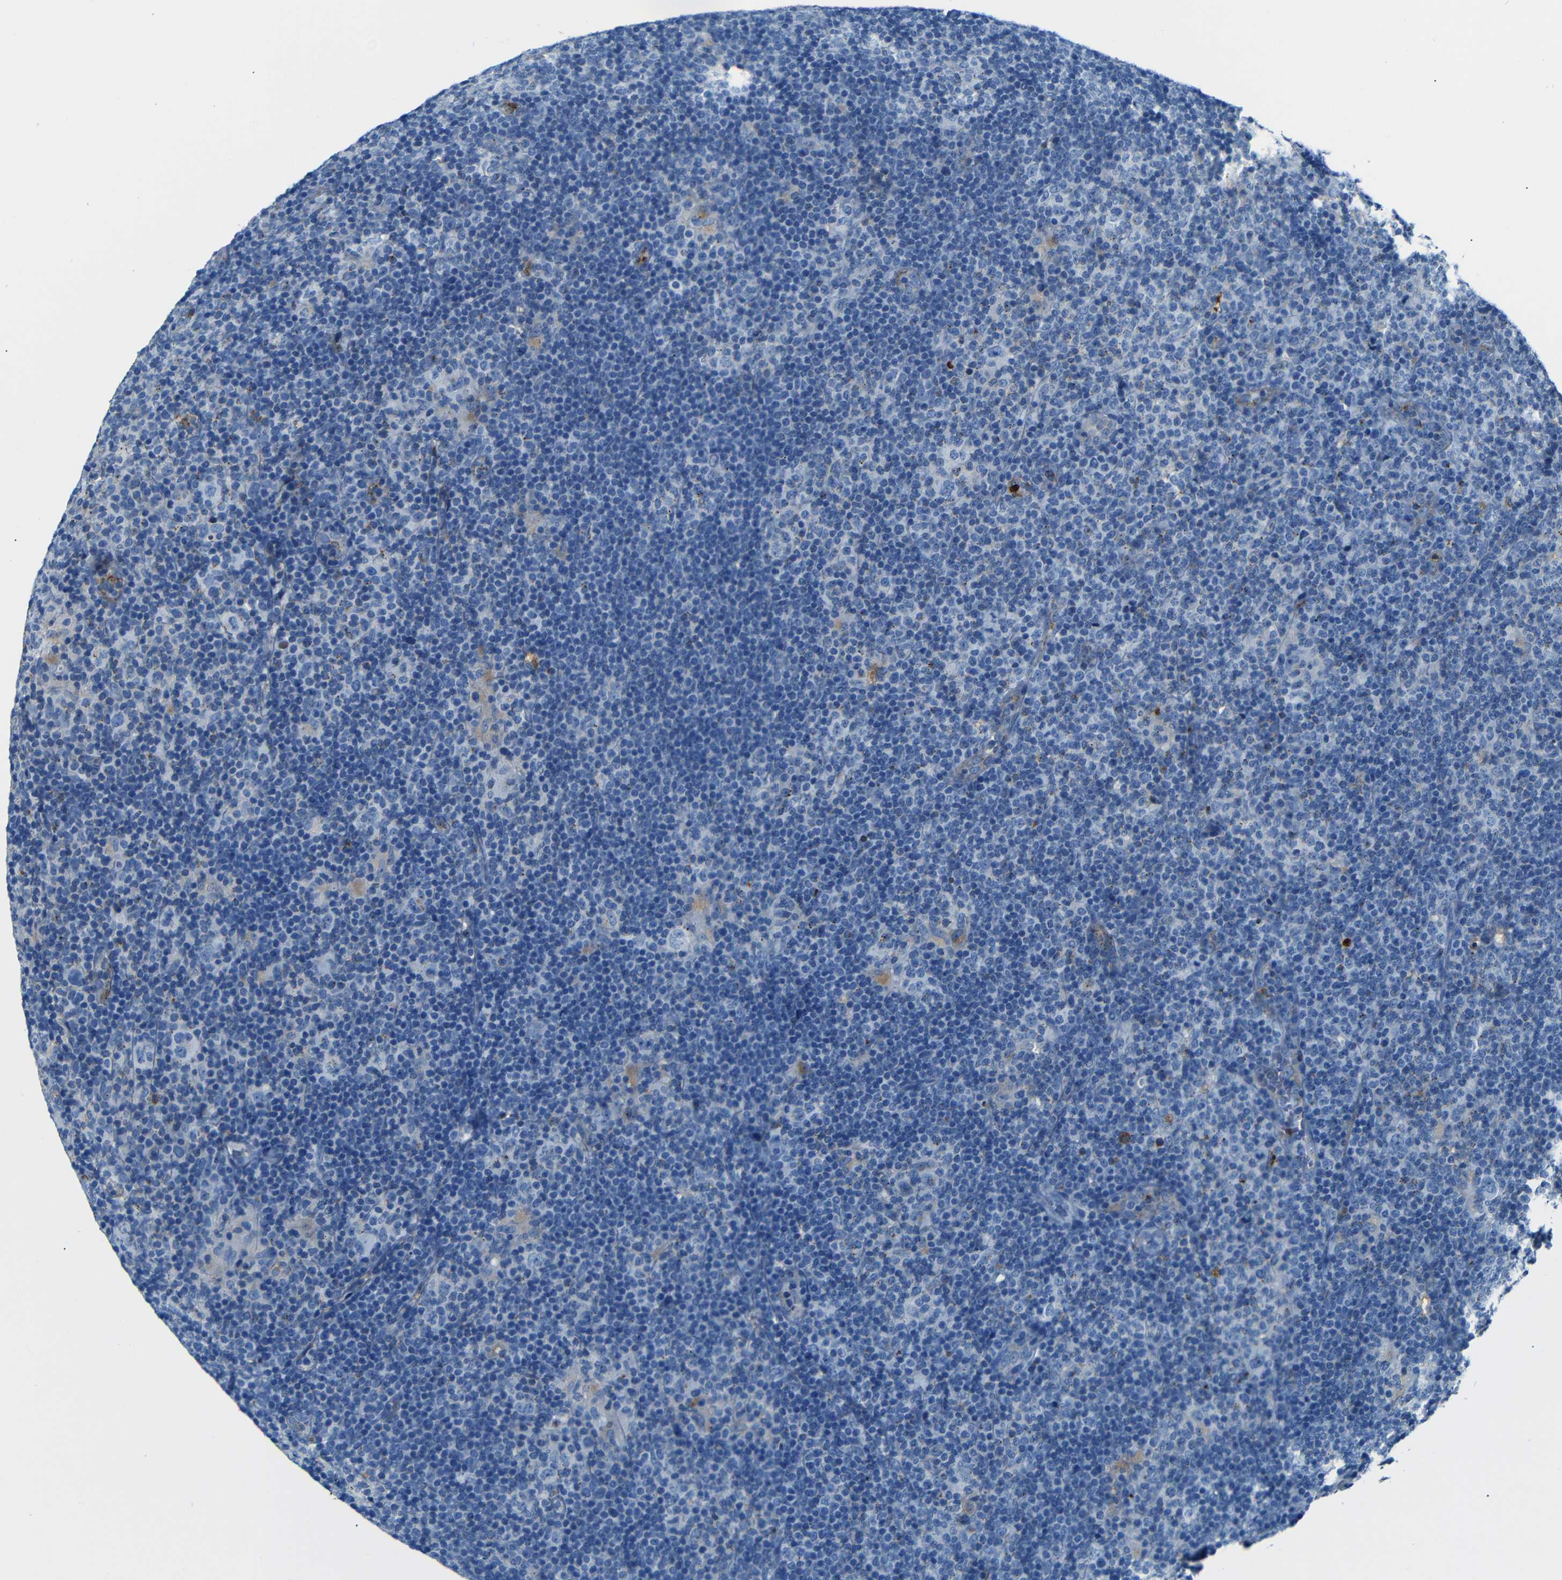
{"staining": {"intensity": "negative", "quantity": "none", "location": "none"}, "tissue": "lymphoma", "cell_type": "Tumor cells", "image_type": "cancer", "snomed": [{"axis": "morphology", "description": "Hodgkin's disease, NOS"}, {"axis": "topography", "description": "Lymph node"}], "caption": "Immunohistochemistry (IHC) of human lymphoma displays no staining in tumor cells. The staining was performed using DAB (3,3'-diaminobenzidine) to visualize the protein expression in brown, while the nuclei were stained in blue with hematoxylin (Magnification: 20x).", "gene": "SERPINA1", "patient": {"sex": "female", "age": 57}}